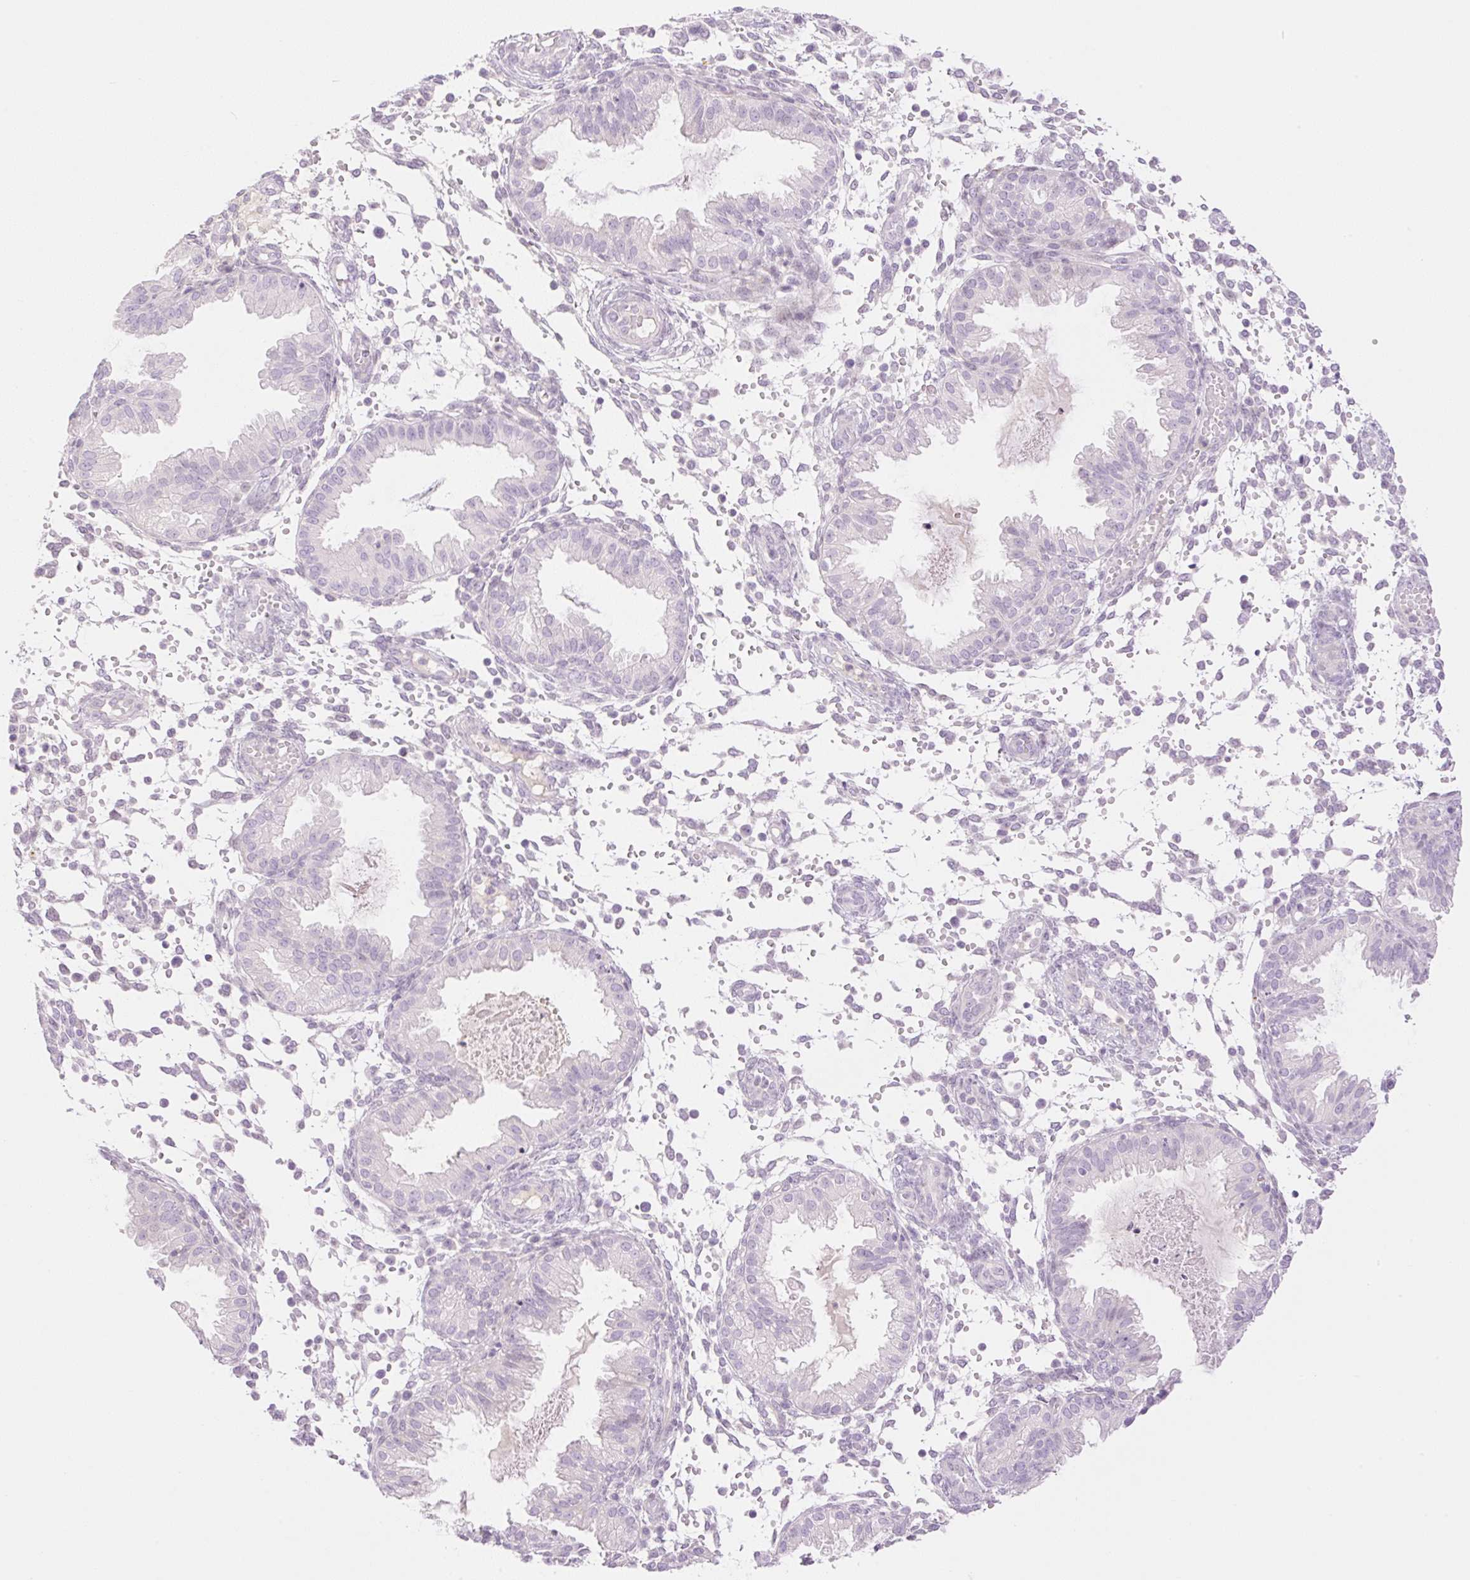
{"staining": {"intensity": "negative", "quantity": "none", "location": "none"}, "tissue": "endometrium", "cell_type": "Cells in endometrial stroma", "image_type": "normal", "snomed": [{"axis": "morphology", "description": "Normal tissue, NOS"}, {"axis": "topography", "description": "Endometrium"}], "caption": "Immunohistochemistry photomicrograph of normal endometrium: endometrium stained with DAB (3,3'-diaminobenzidine) displays no significant protein positivity in cells in endometrial stroma.", "gene": "TBX15", "patient": {"sex": "female", "age": 33}}